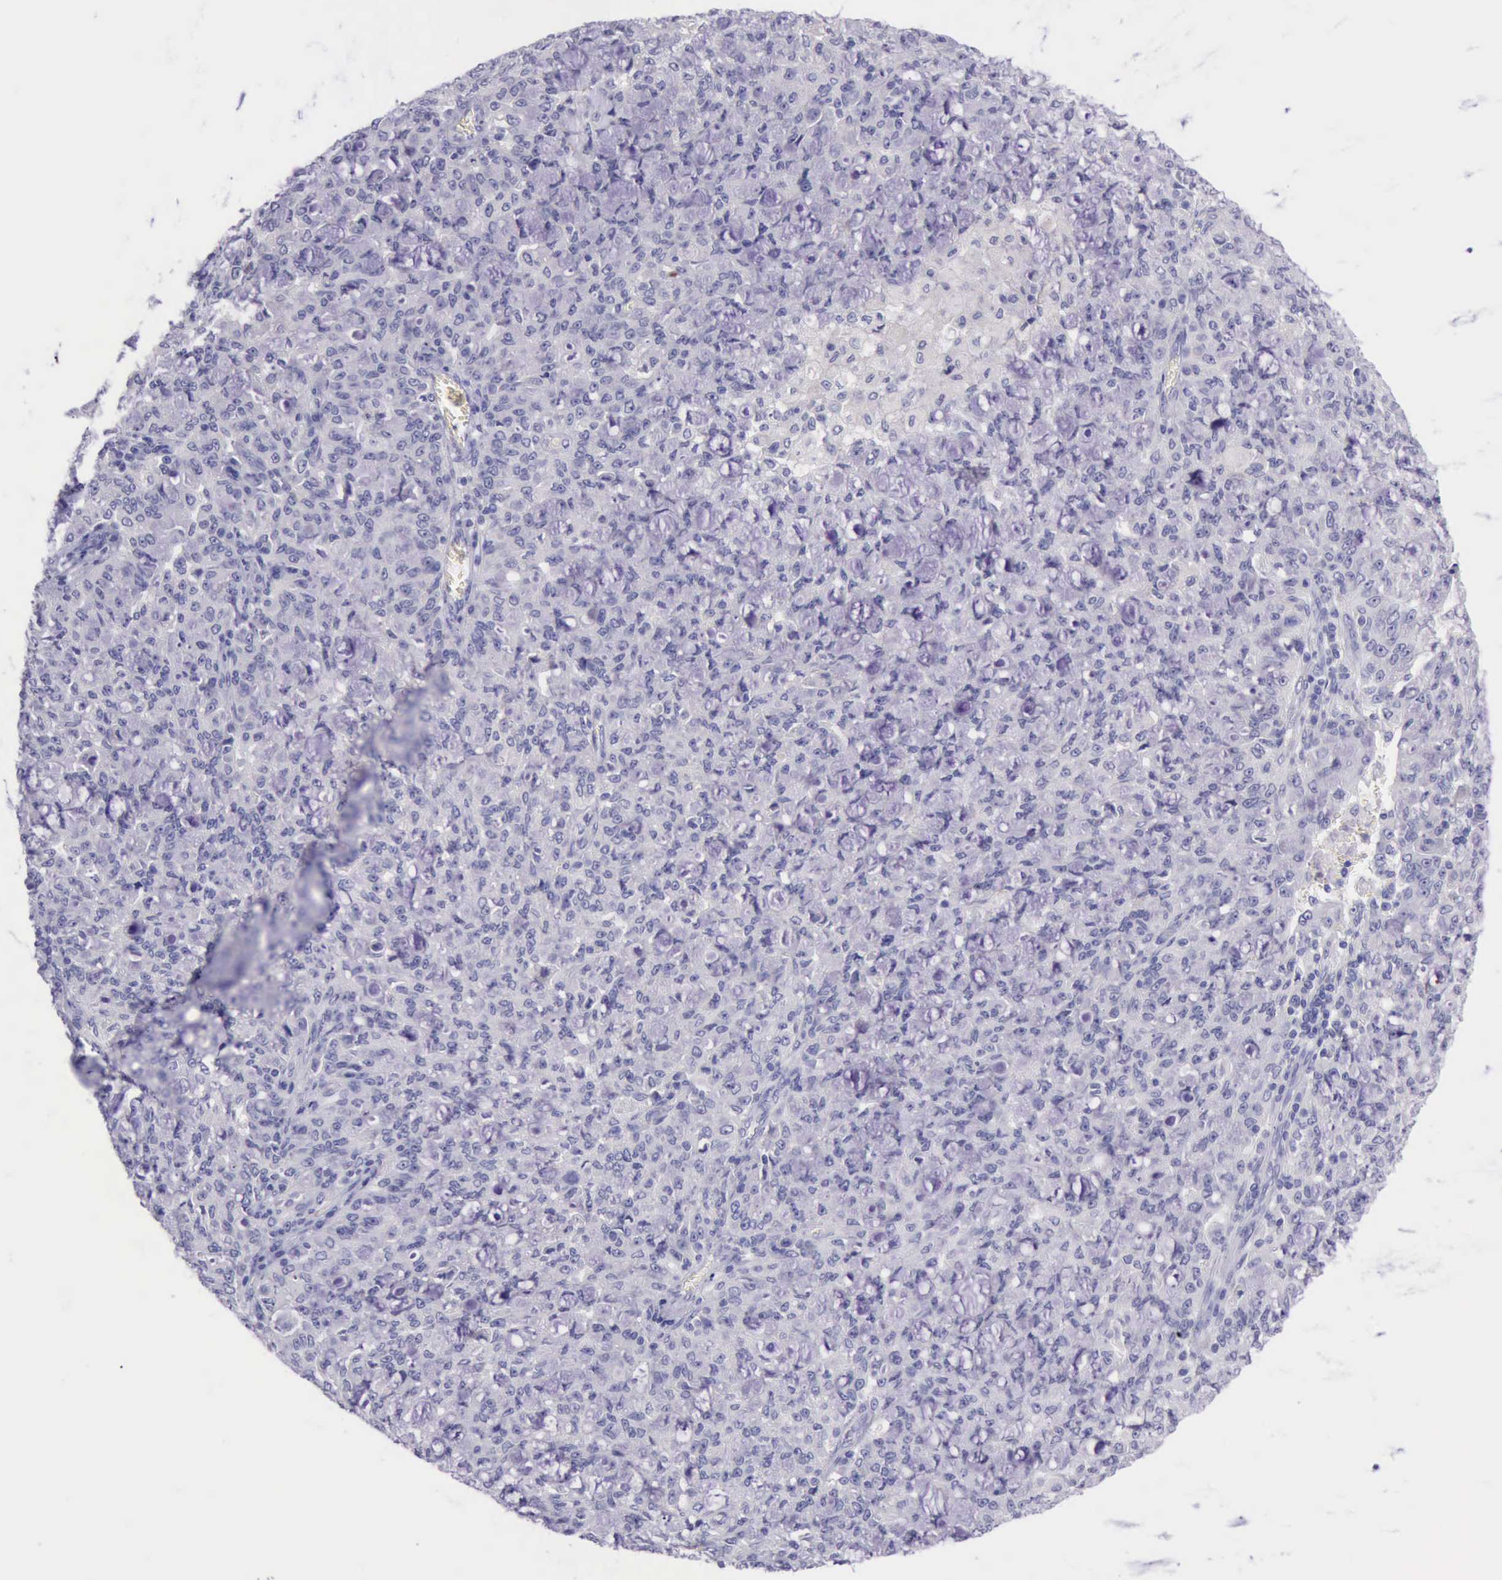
{"staining": {"intensity": "negative", "quantity": "none", "location": "none"}, "tissue": "lung cancer", "cell_type": "Tumor cells", "image_type": "cancer", "snomed": [{"axis": "morphology", "description": "Adenocarcinoma, NOS"}, {"axis": "topography", "description": "Lung"}], "caption": "IHC micrograph of human lung cancer (adenocarcinoma) stained for a protein (brown), which exhibits no positivity in tumor cells.", "gene": "LRFN5", "patient": {"sex": "female", "age": 44}}